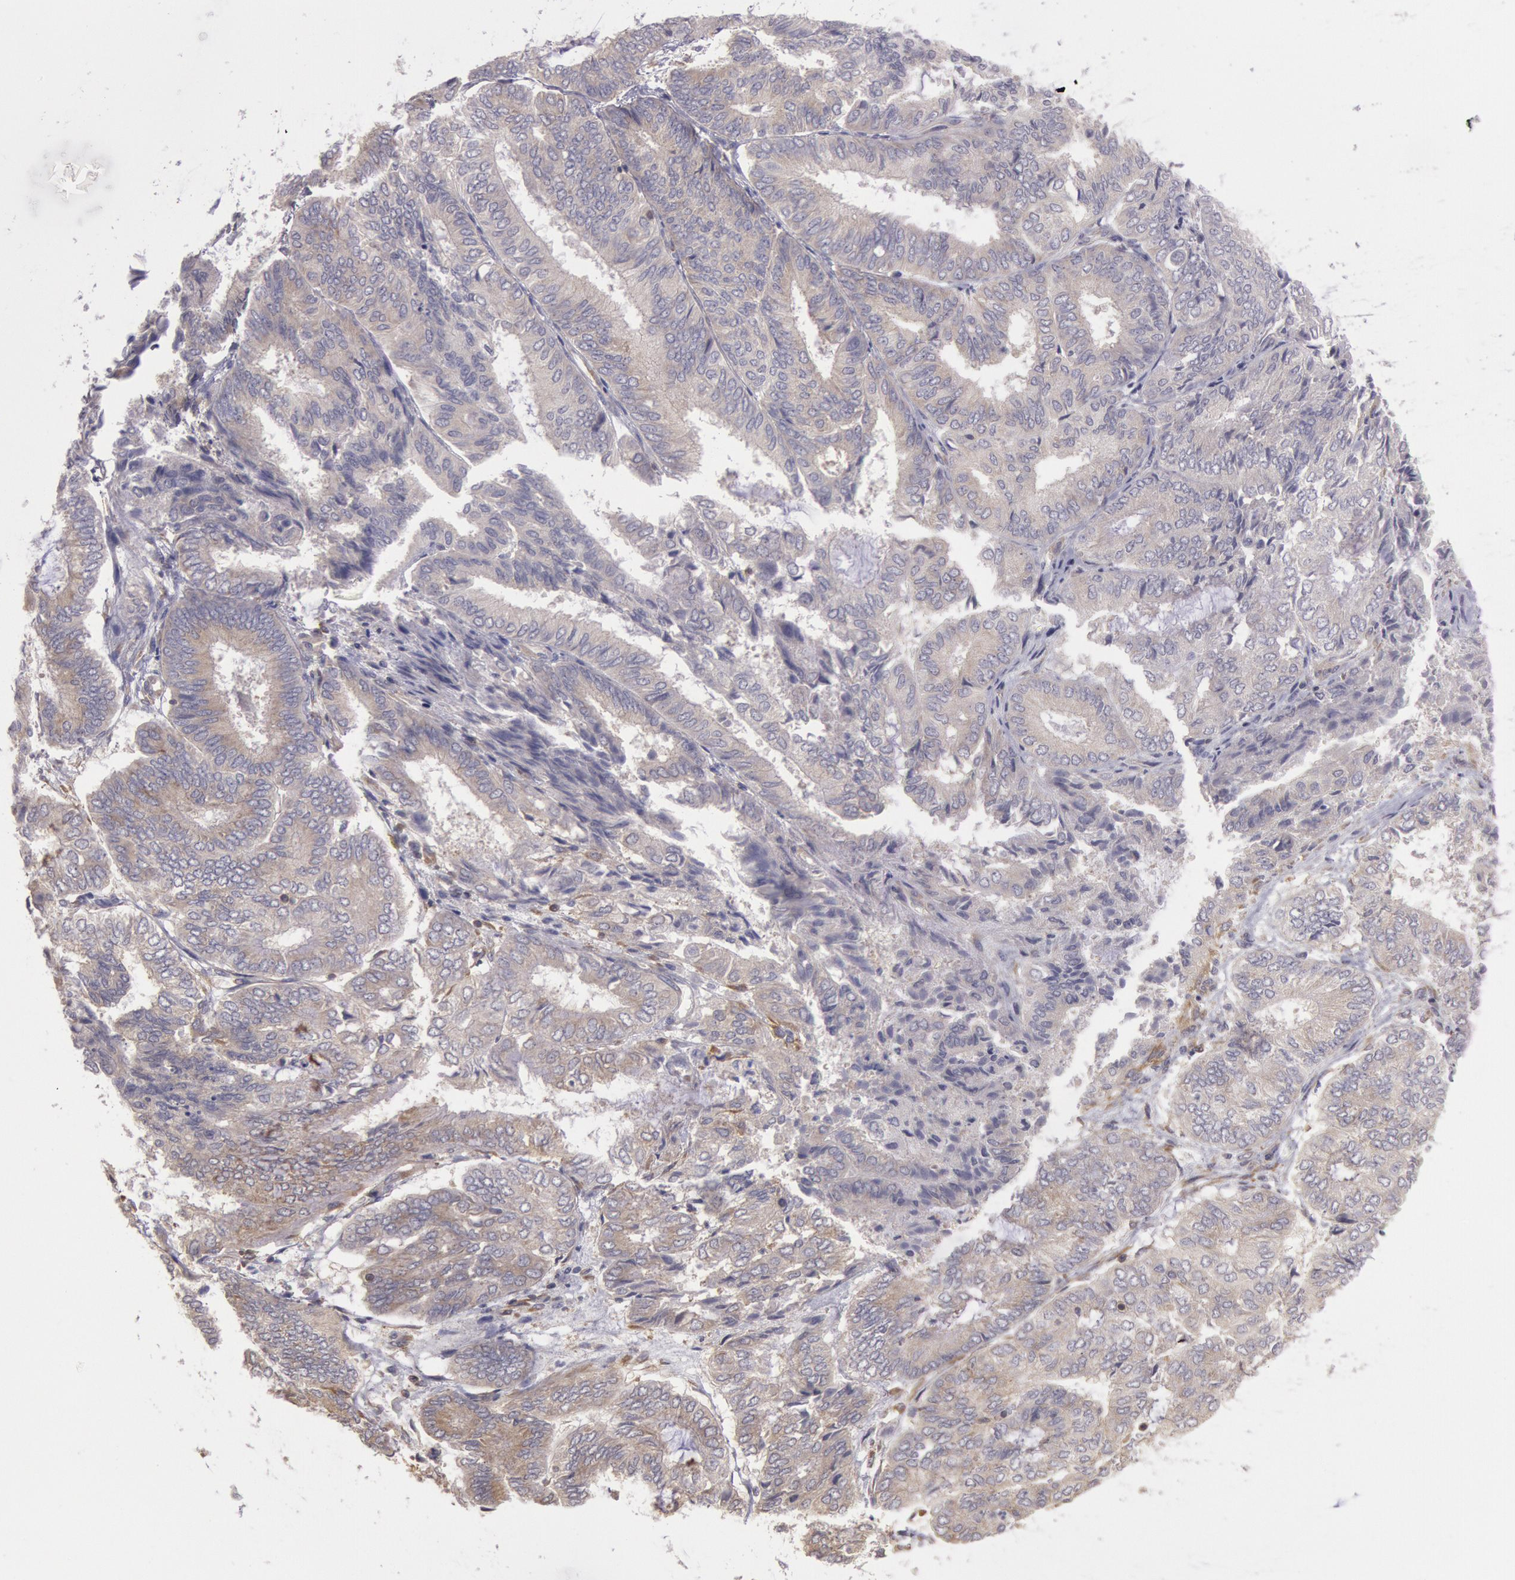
{"staining": {"intensity": "weak", "quantity": "25%-75%", "location": "cytoplasmic/membranous"}, "tissue": "endometrial cancer", "cell_type": "Tumor cells", "image_type": "cancer", "snomed": [{"axis": "morphology", "description": "Adenocarcinoma, NOS"}, {"axis": "topography", "description": "Endometrium"}], "caption": "Immunohistochemical staining of endometrial cancer demonstrates low levels of weak cytoplasmic/membranous staining in approximately 25%-75% of tumor cells.", "gene": "NMT2", "patient": {"sex": "female", "age": 59}}